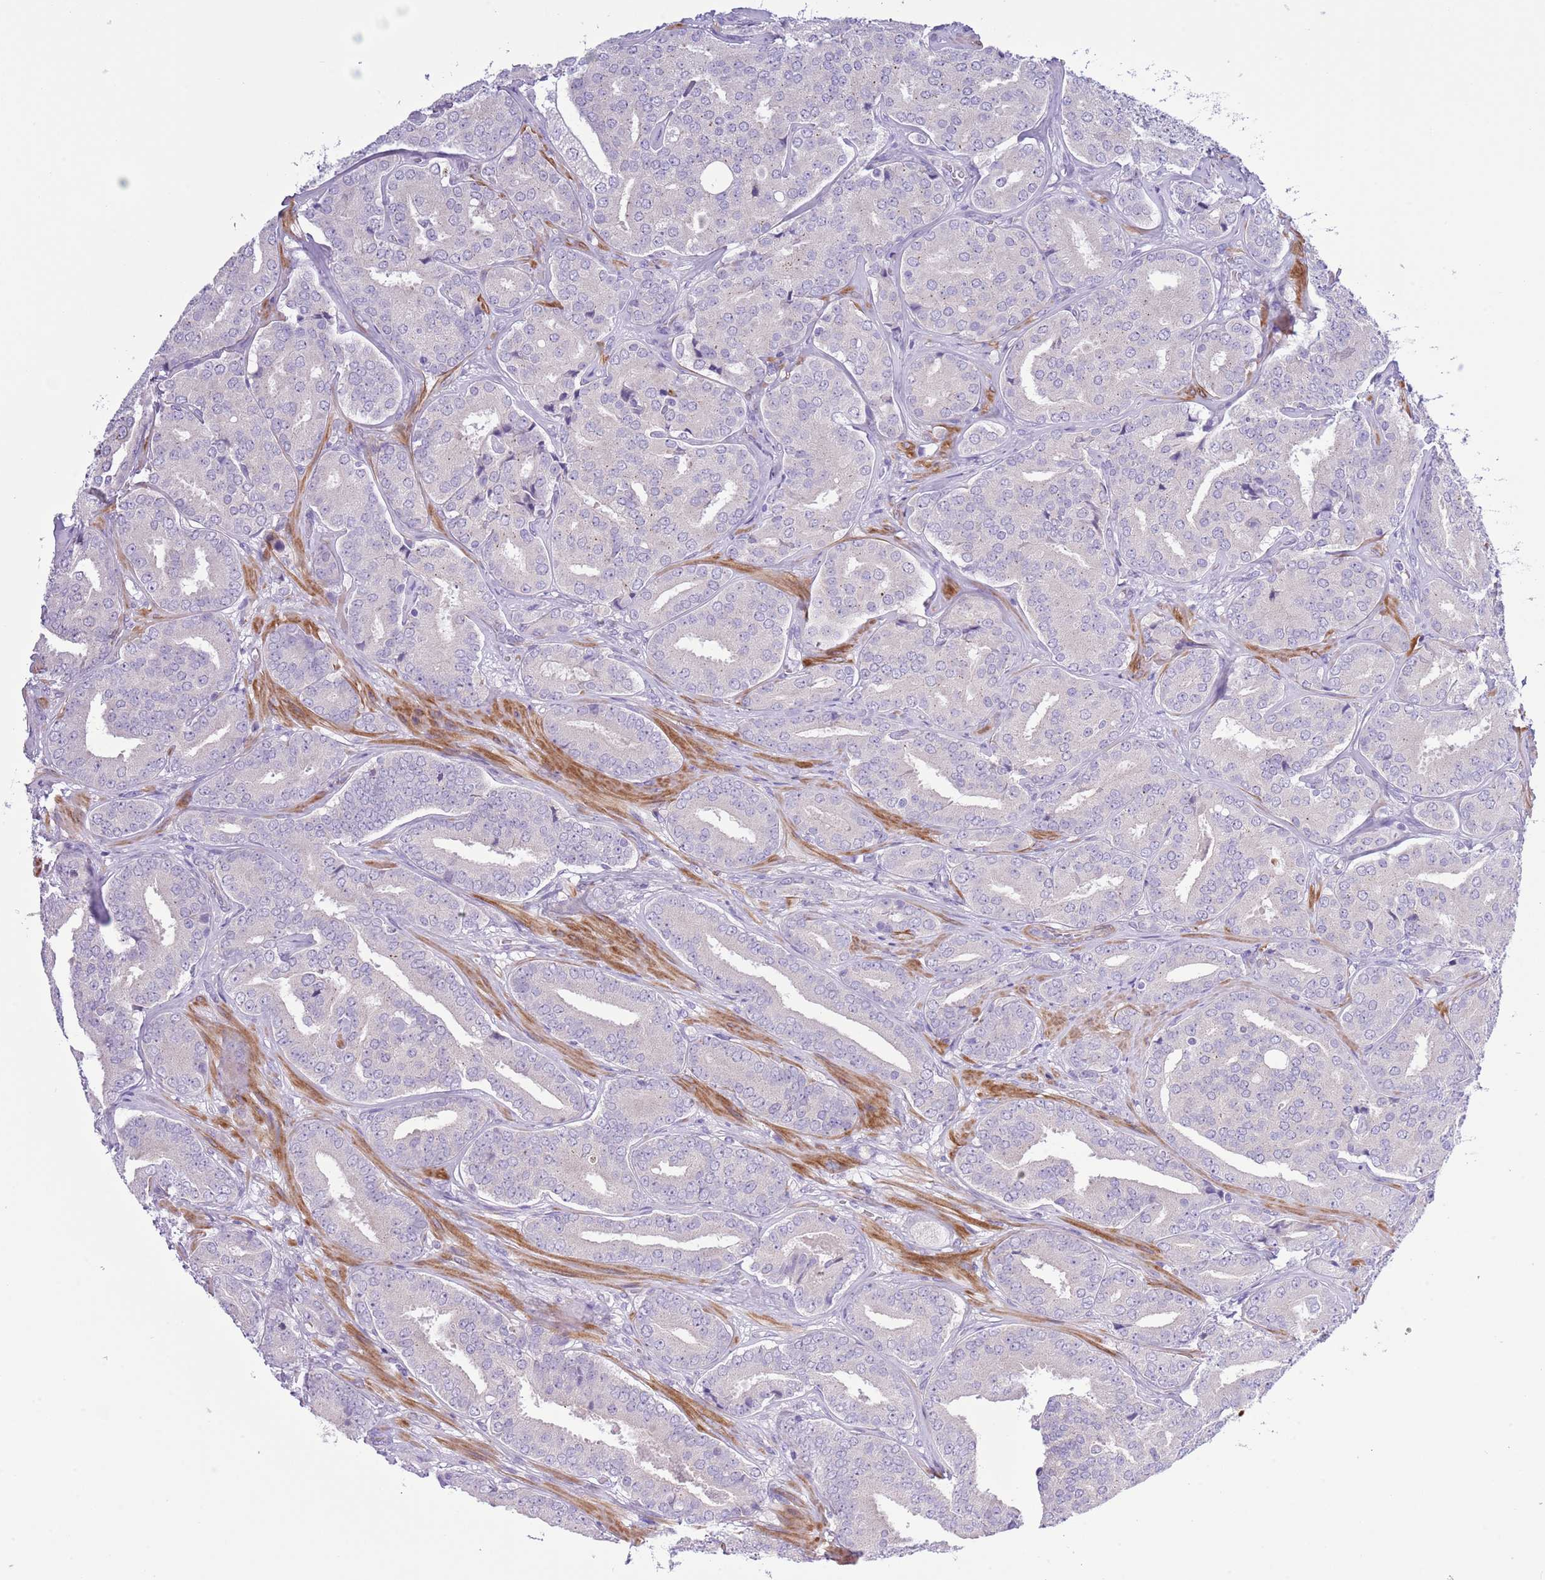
{"staining": {"intensity": "negative", "quantity": "none", "location": "none"}, "tissue": "prostate cancer", "cell_type": "Tumor cells", "image_type": "cancer", "snomed": [{"axis": "morphology", "description": "Adenocarcinoma, High grade"}, {"axis": "topography", "description": "Prostate"}], "caption": "This photomicrograph is of prostate high-grade adenocarcinoma stained with immunohistochemistry to label a protein in brown with the nuclei are counter-stained blue. There is no positivity in tumor cells. (Brightfield microscopy of DAB (3,3'-diaminobenzidine) immunohistochemistry at high magnification).", "gene": "OR6M1", "patient": {"sex": "male", "age": 63}}